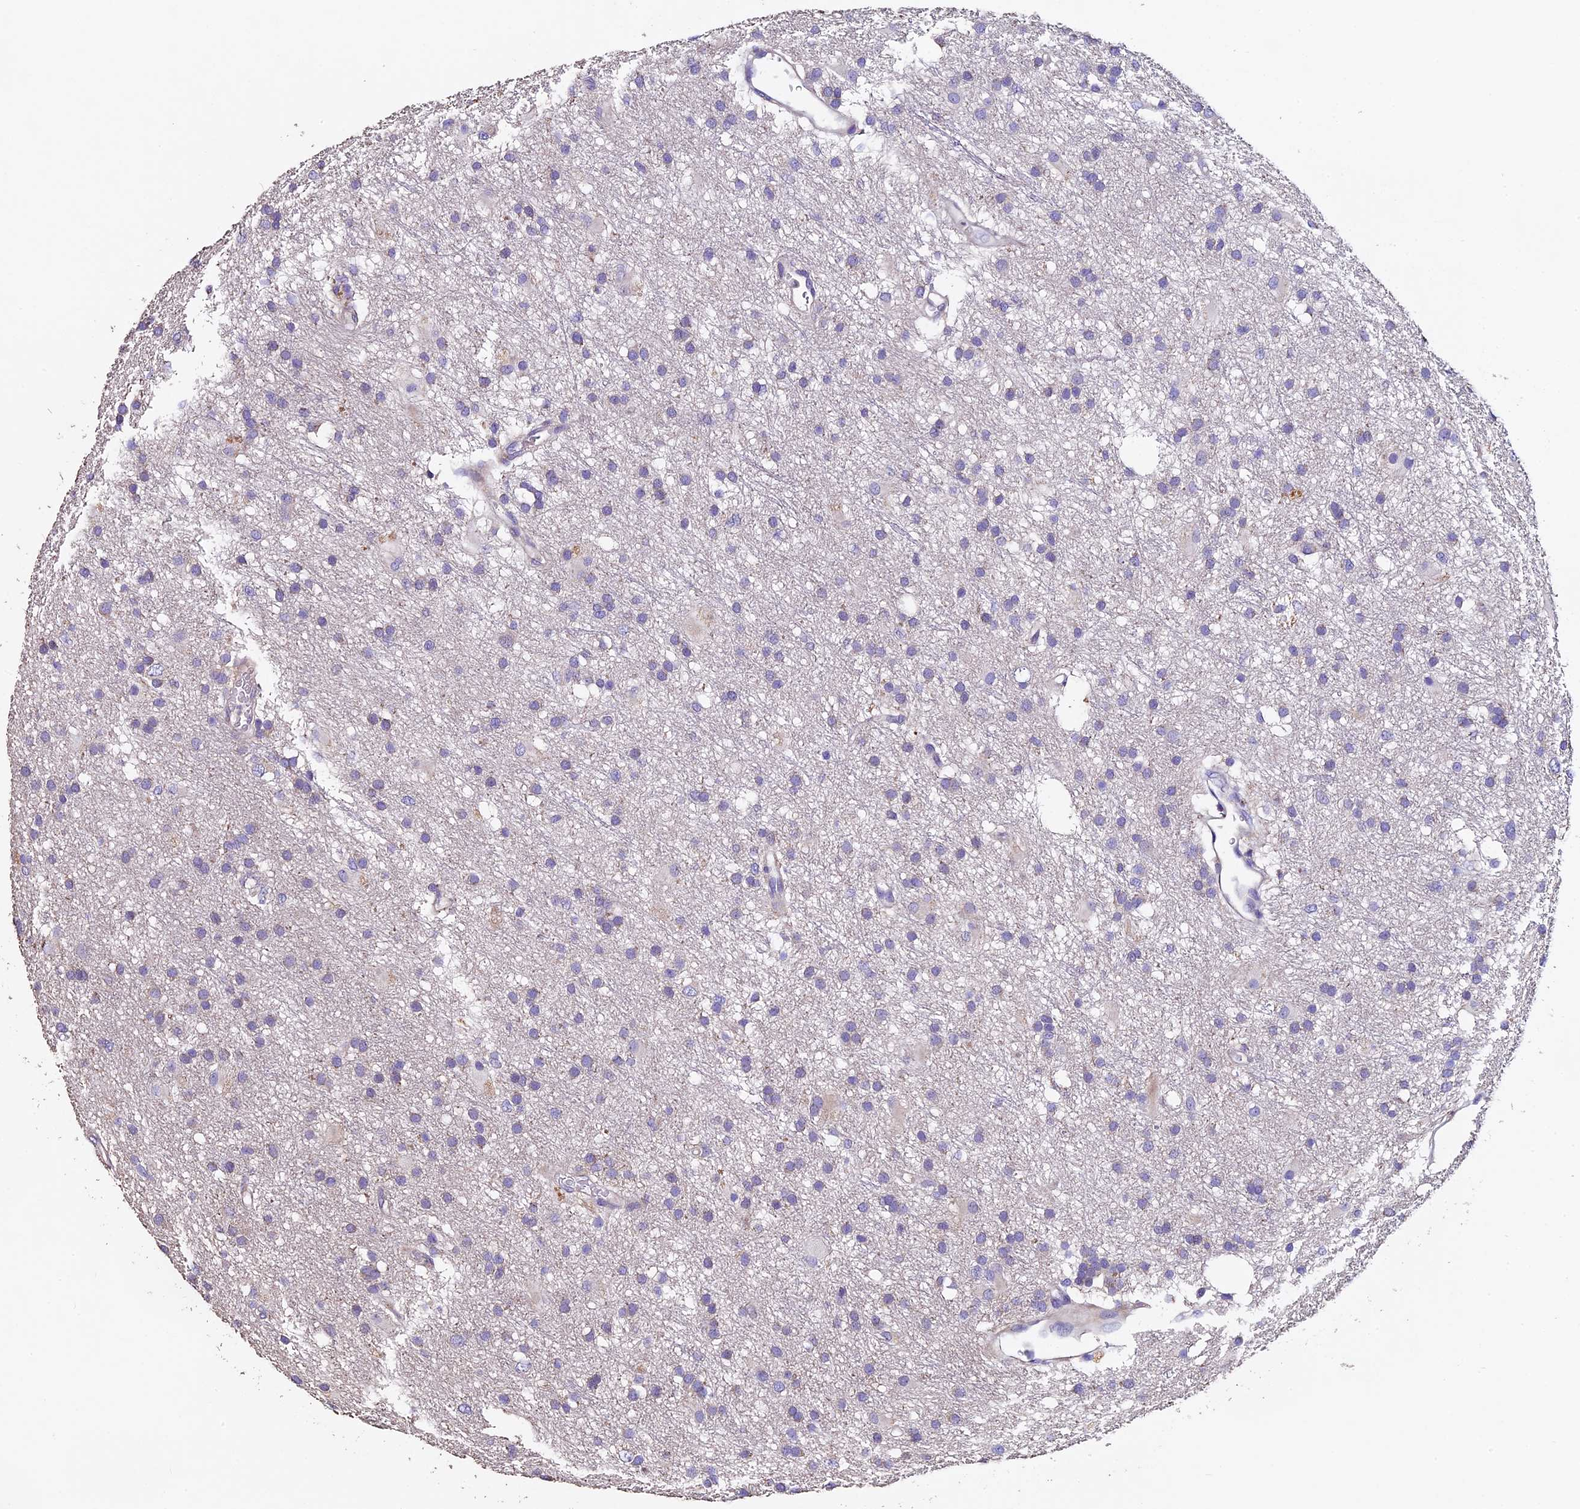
{"staining": {"intensity": "negative", "quantity": "none", "location": "none"}, "tissue": "glioma", "cell_type": "Tumor cells", "image_type": "cancer", "snomed": [{"axis": "morphology", "description": "Glioma, malignant, High grade"}, {"axis": "topography", "description": "Brain"}], "caption": "Photomicrograph shows no protein staining in tumor cells of glioma tissue. (Immunohistochemistry, brightfield microscopy, high magnification).", "gene": "FBXW9", "patient": {"sex": "male", "age": 77}}